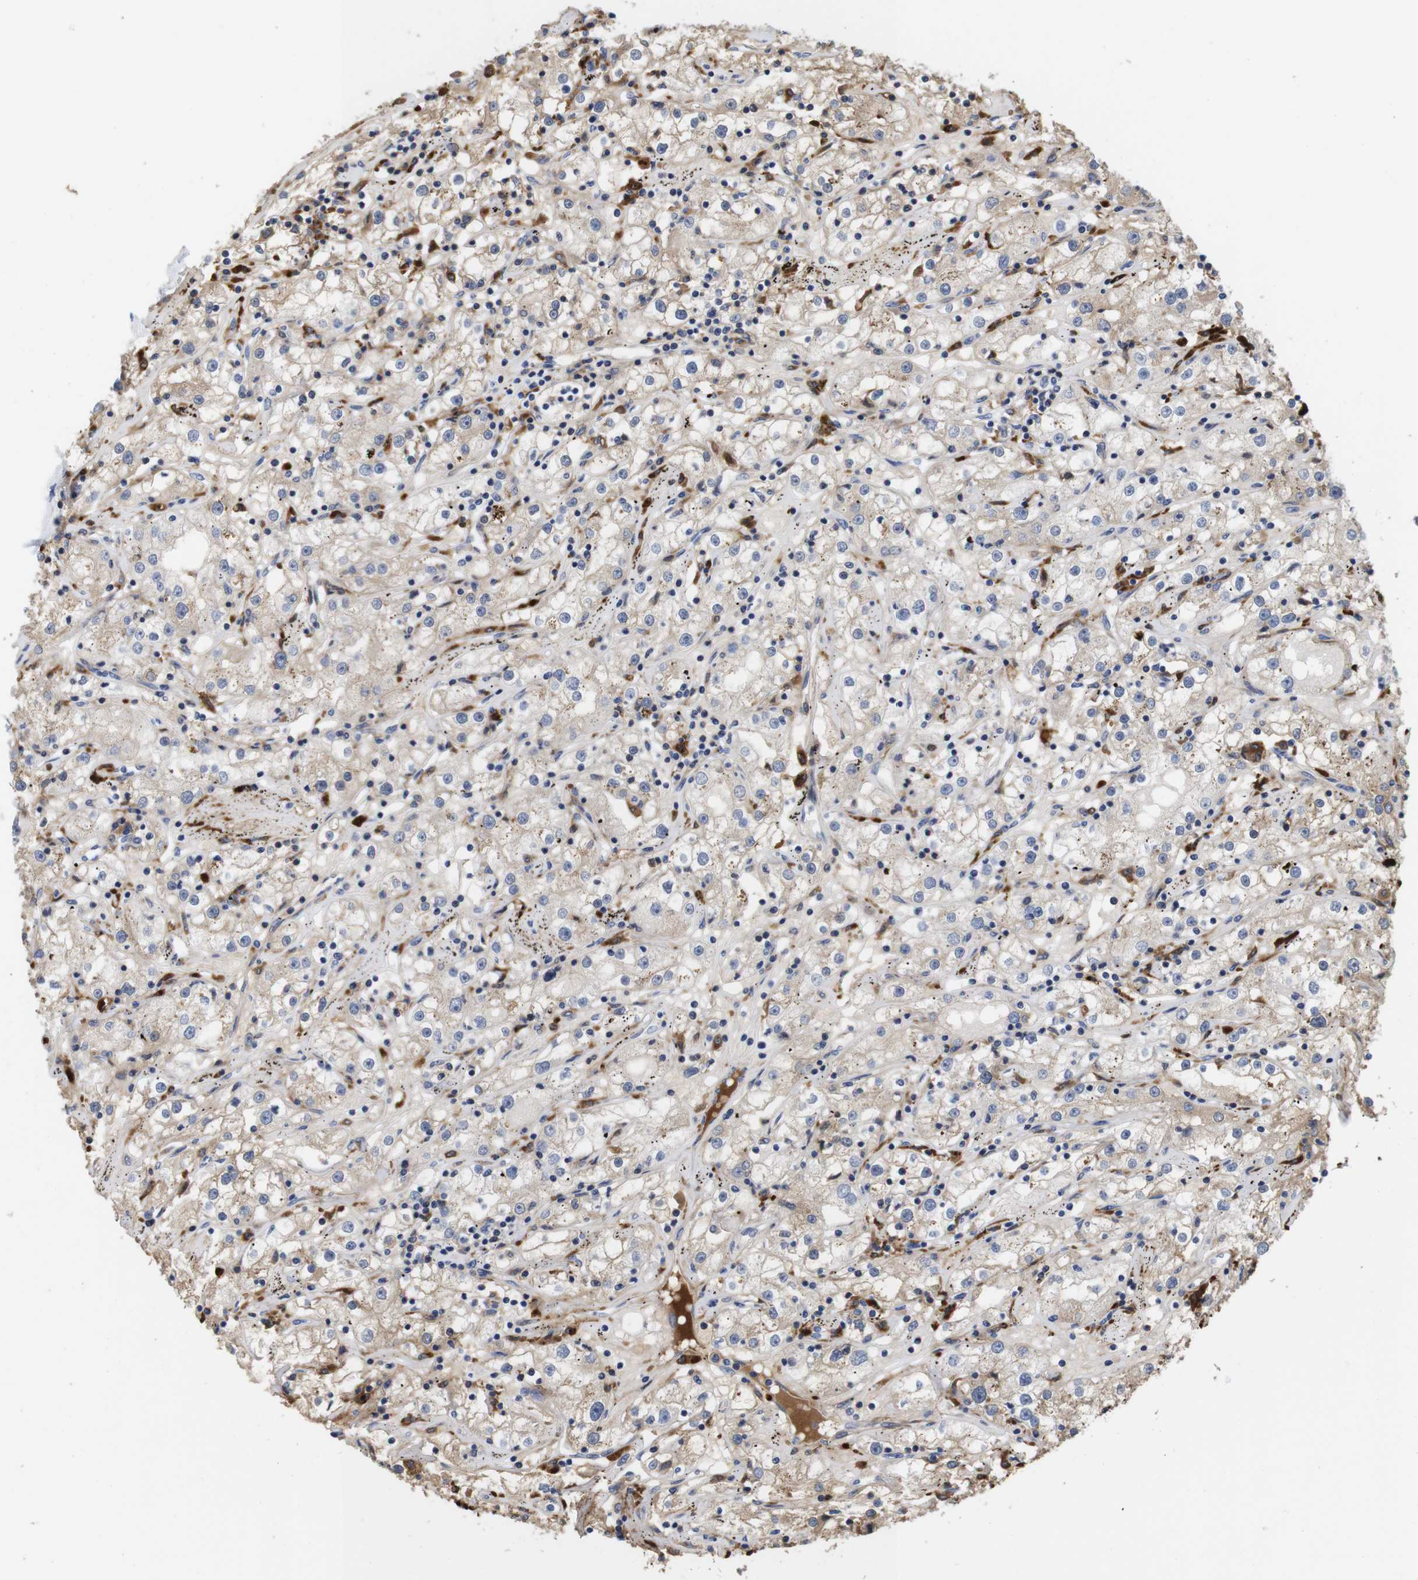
{"staining": {"intensity": "moderate", "quantity": "<25%", "location": "cytoplasmic/membranous"}, "tissue": "renal cancer", "cell_type": "Tumor cells", "image_type": "cancer", "snomed": [{"axis": "morphology", "description": "Adenocarcinoma, NOS"}, {"axis": "topography", "description": "Kidney"}], "caption": "Adenocarcinoma (renal) was stained to show a protein in brown. There is low levels of moderate cytoplasmic/membranous positivity in approximately <25% of tumor cells.", "gene": "SPRY3", "patient": {"sex": "male", "age": 56}}